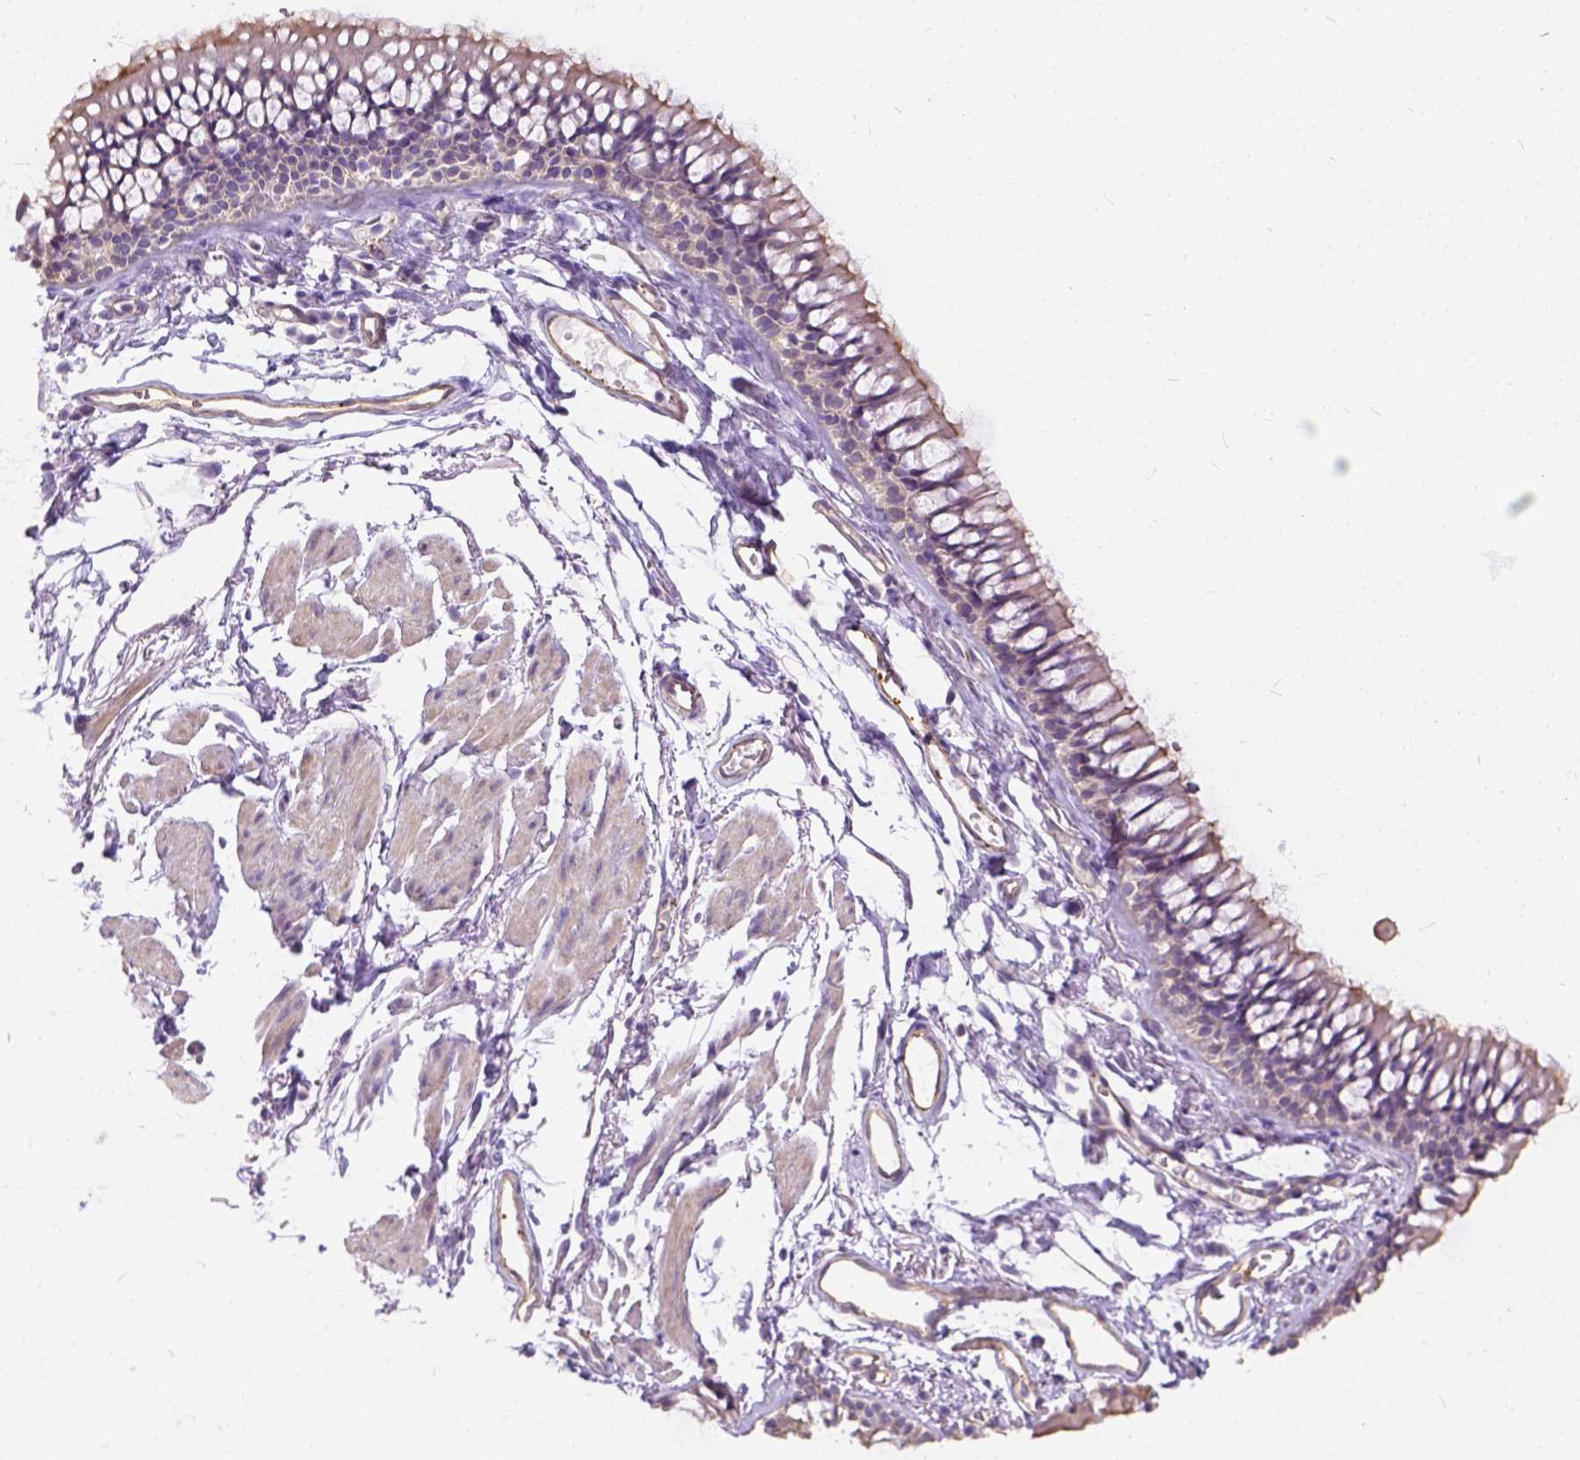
{"staining": {"intensity": "negative", "quantity": "none", "location": "none"}, "tissue": "soft tissue", "cell_type": "Fibroblasts", "image_type": "normal", "snomed": [{"axis": "morphology", "description": "Normal tissue, NOS"}, {"axis": "topography", "description": "Cartilage tissue"}, {"axis": "topography", "description": "Bronchus"}], "caption": "DAB immunohistochemical staining of benign soft tissue demonstrates no significant expression in fibroblasts. (DAB immunohistochemistry (IHC), high magnification).", "gene": "PHF7", "patient": {"sex": "female", "age": 79}}